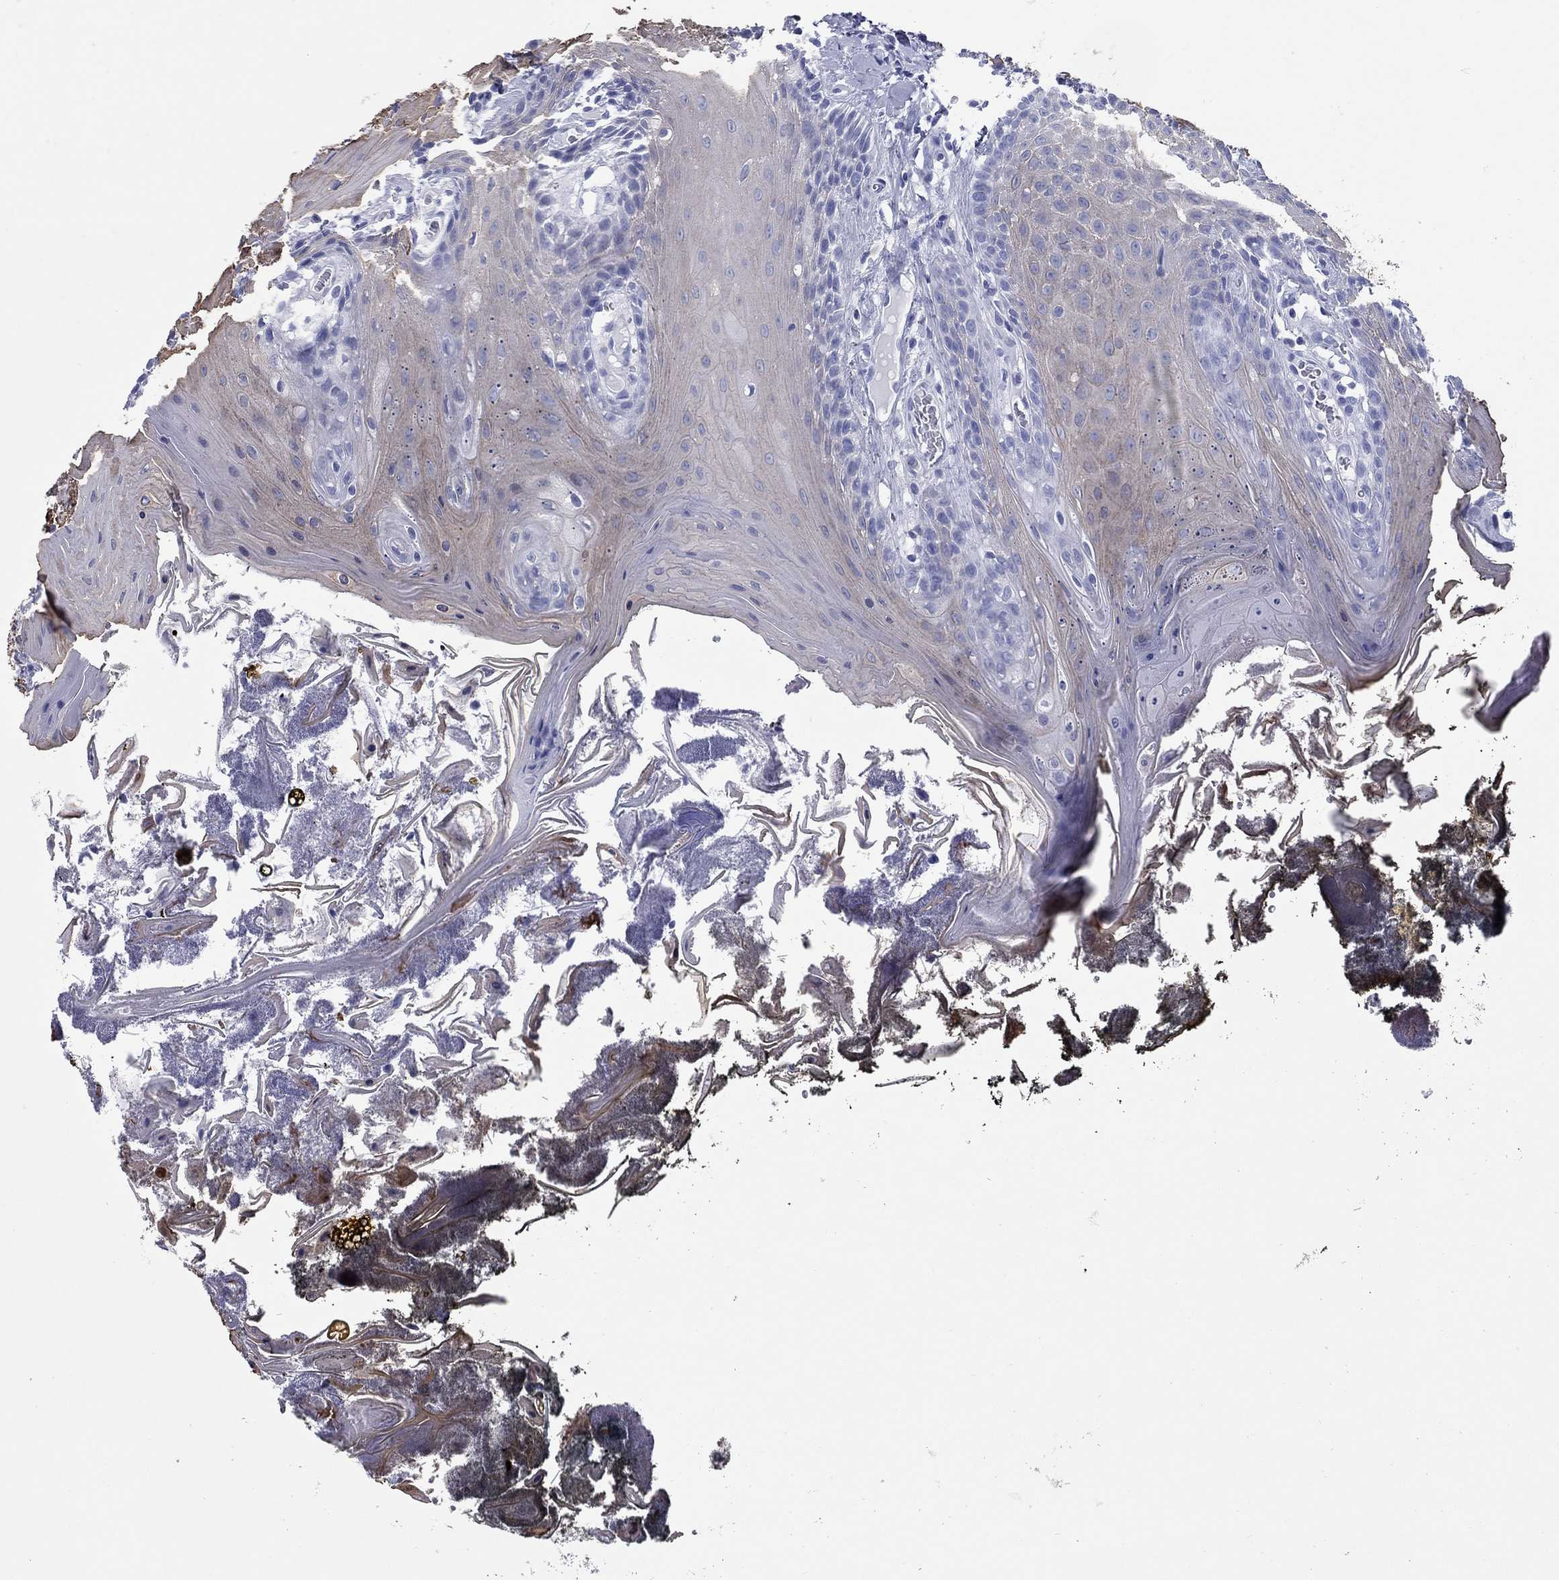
{"staining": {"intensity": "weak", "quantity": "<25%", "location": "cytoplasmic/membranous"}, "tissue": "oral mucosa", "cell_type": "Squamous epithelial cells", "image_type": "normal", "snomed": [{"axis": "morphology", "description": "Normal tissue, NOS"}, {"axis": "topography", "description": "Oral tissue"}], "caption": "This is an immunohistochemistry image of benign human oral mucosa. There is no expression in squamous epithelial cells.", "gene": "CCNA1", "patient": {"sex": "male", "age": 9}}